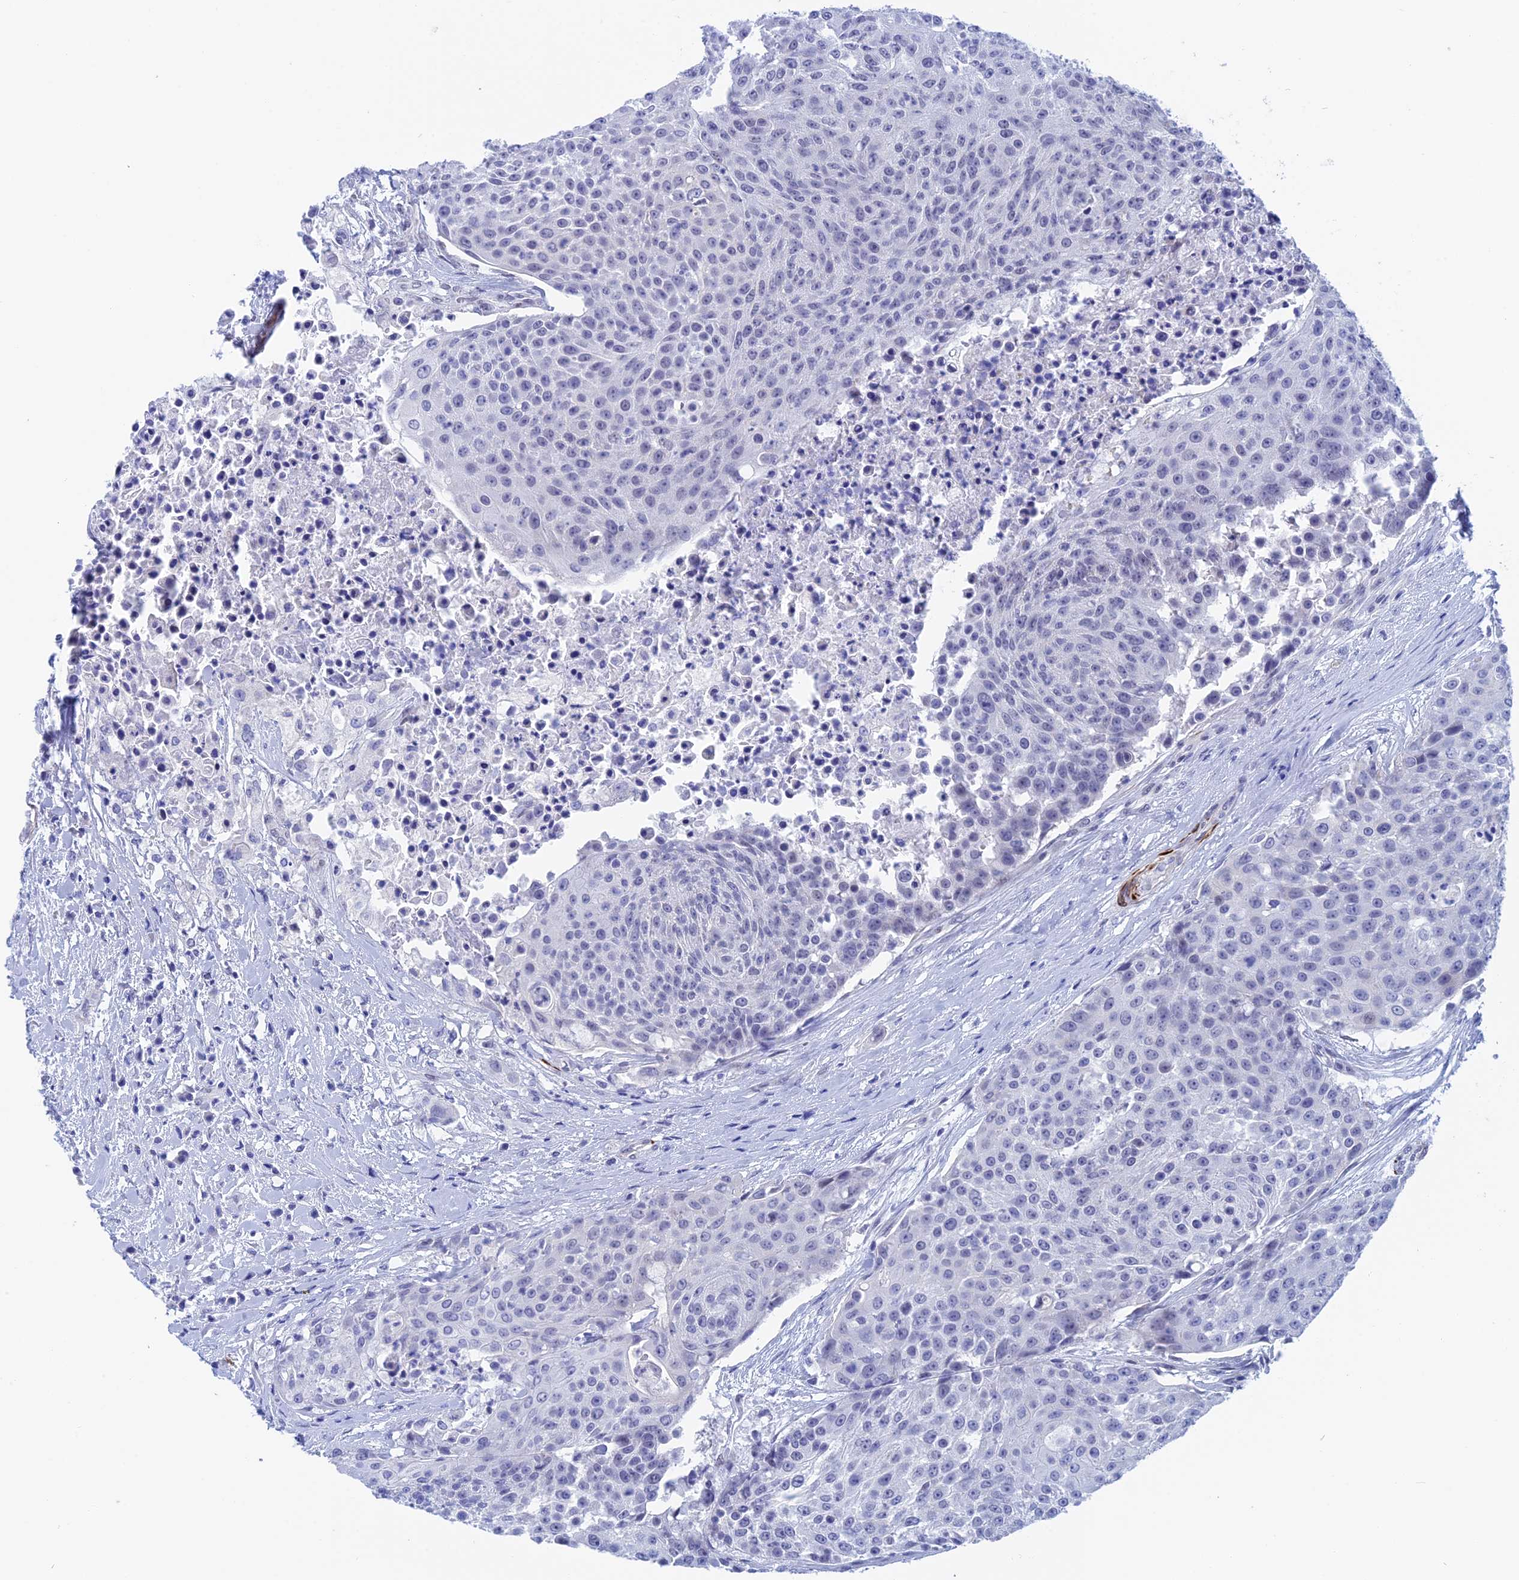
{"staining": {"intensity": "negative", "quantity": "none", "location": "none"}, "tissue": "urothelial cancer", "cell_type": "Tumor cells", "image_type": "cancer", "snomed": [{"axis": "morphology", "description": "Urothelial carcinoma, High grade"}, {"axis": "topography", "description": "Urinary bladder"}], "caption": "The image demonstrates no staining of tumor cells in urothelial cancer. (Immunohistochemistry (ihc), brightfield microscopy, high magnification).", "gene": "WDR83", "patient": {"sex": "female", "age": 63}}